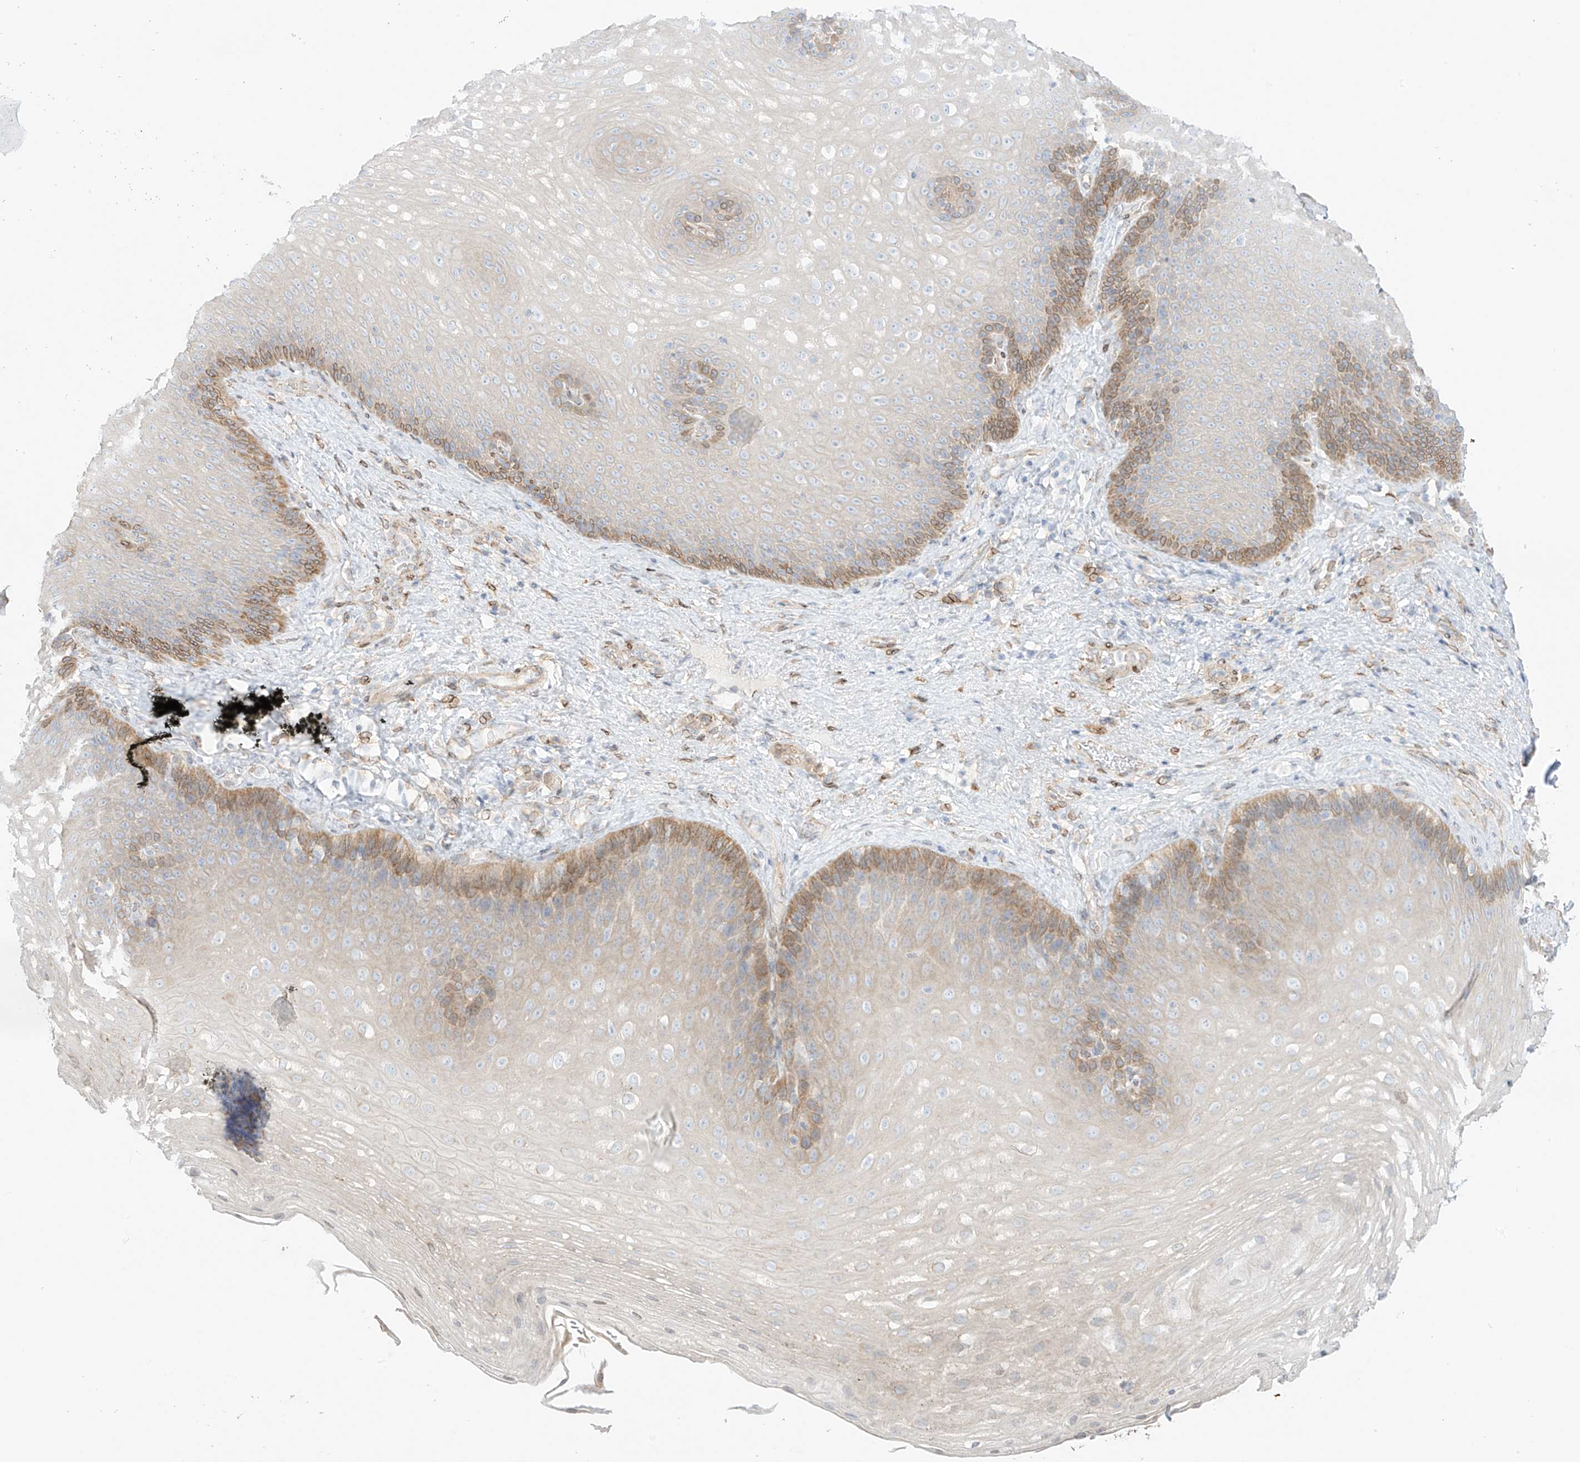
{"staining": {"intensity": "moderate", "quantity": "<25%", "location": "cytoplasmic/membranous"}, "tissue": "esophagus", "cell_type": "Squamous epithelial cells", "image_type": "normal", "snomed": [{"axis": "morphology", "description": "Normal tissue, NOS"}, {"axis": "topography", "description": "Esophagus"}], "caption": "This image exhibits immunohistochemistry staining of normal esophagus, with low moderate cytoplasmic/membranous expression in approximately <25% of squamous epithelial cells.", "gene": "PCYOX1", "patient": {"sex": "female", "age": 66}}